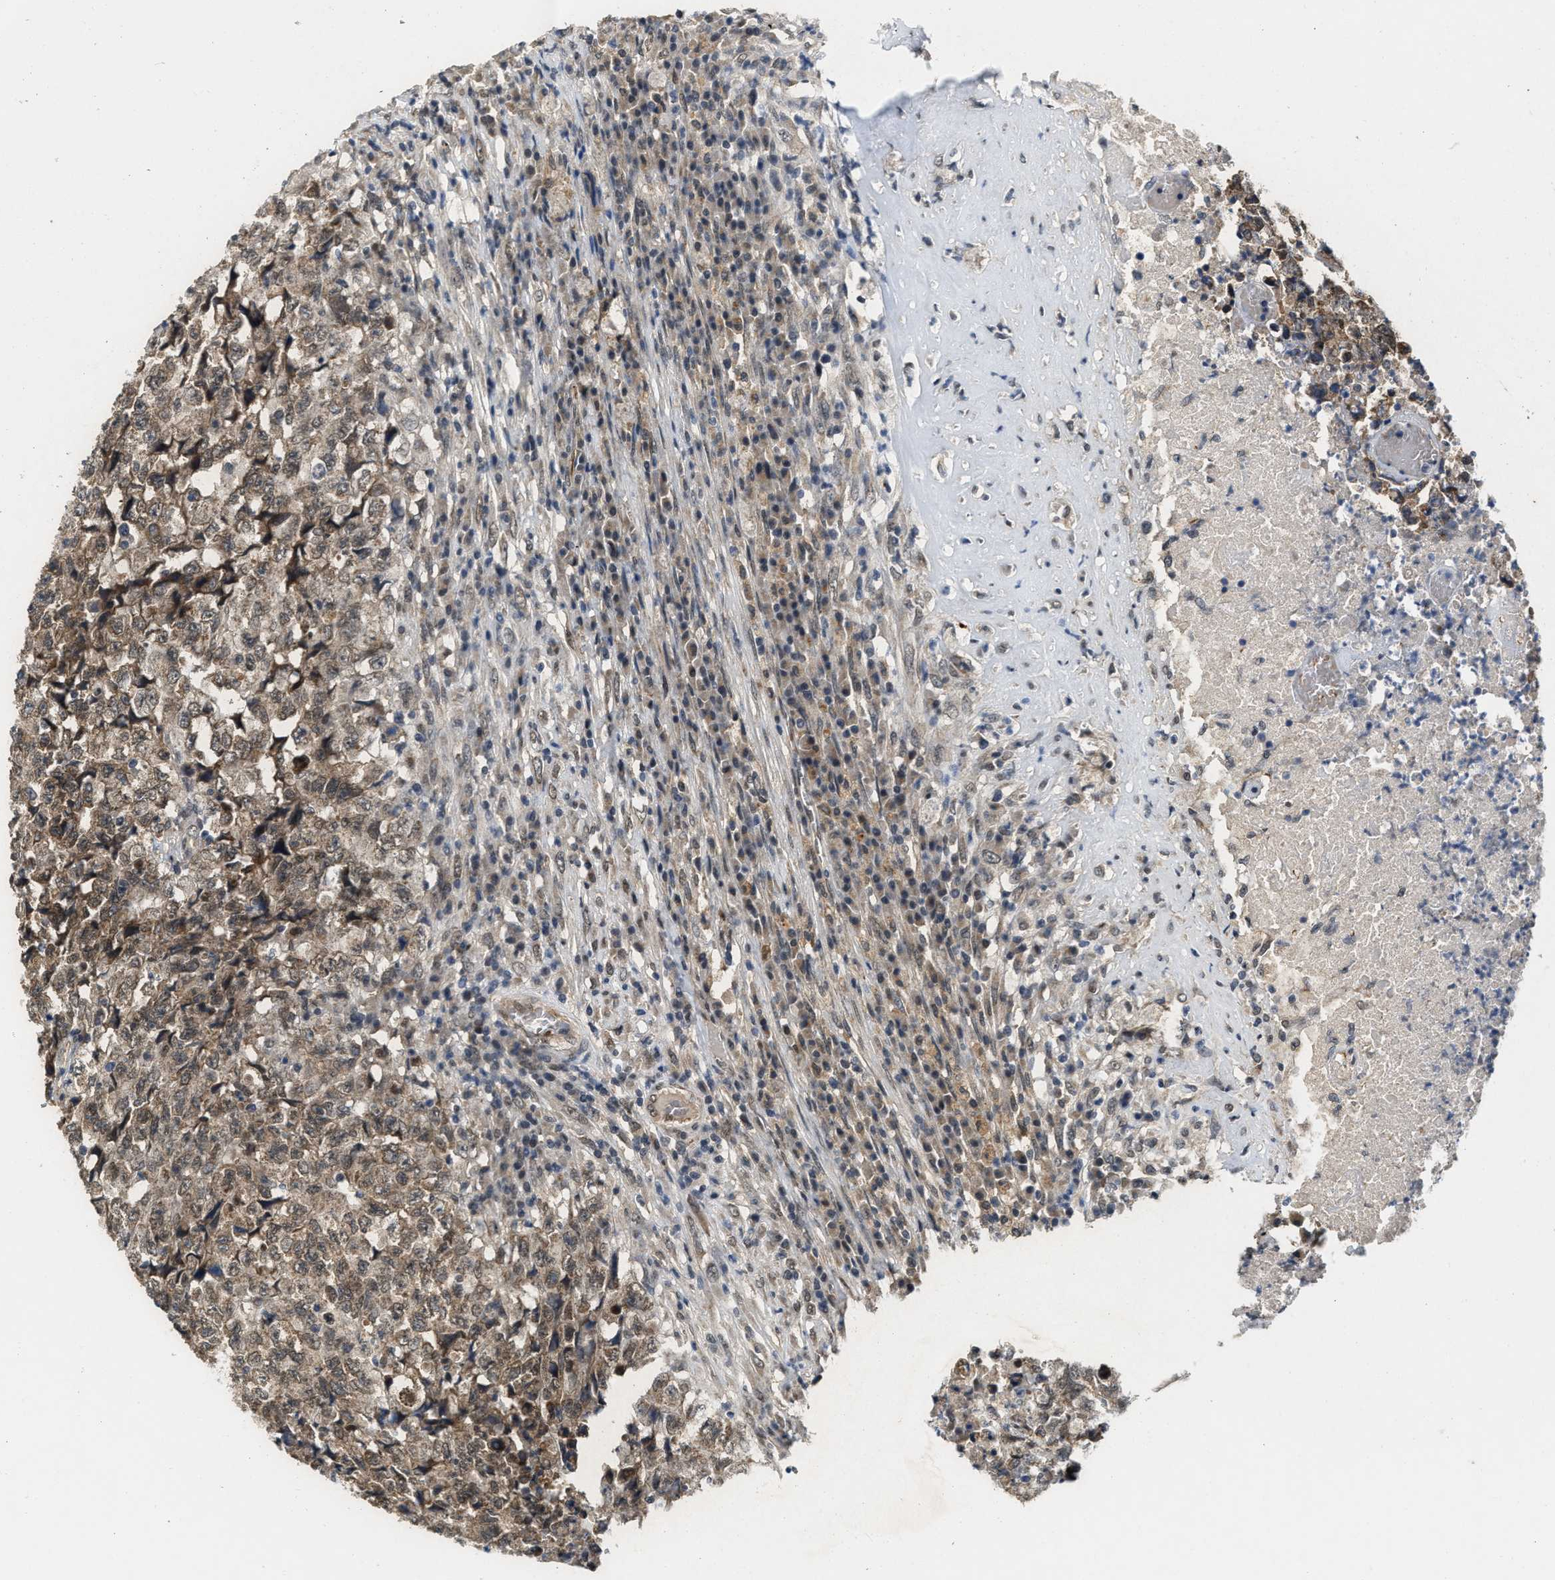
{"staining": {"intensity": "moderate", "quantity": "25%-75%", "location": "cytoplasmic/membranous"}, "tissue": "testis cancer", "cell_type": "Tumor cells", "image_type": "cancer", "snomed": [{"axis": "morphology", "description": "Necrosis, NOS"}, {"axis": "morphology", "description": "Carcinoma, Embryonal, NOS"}, {"axis": "topography", "description": "Testis"}], "caption": "Tumor cells reveal moderate cytoplasmic/membranous positivity in approximately 25%-75% of cells in testis embryonal carcinoma. (Stains: DAB (3,3'-diaminobenzidine) in brown, nuclei in blue, Microscopy: brightfield microscopy at high magnification).", "gene": "KIF24", "patient": {"sex": "male", "age": 19}}